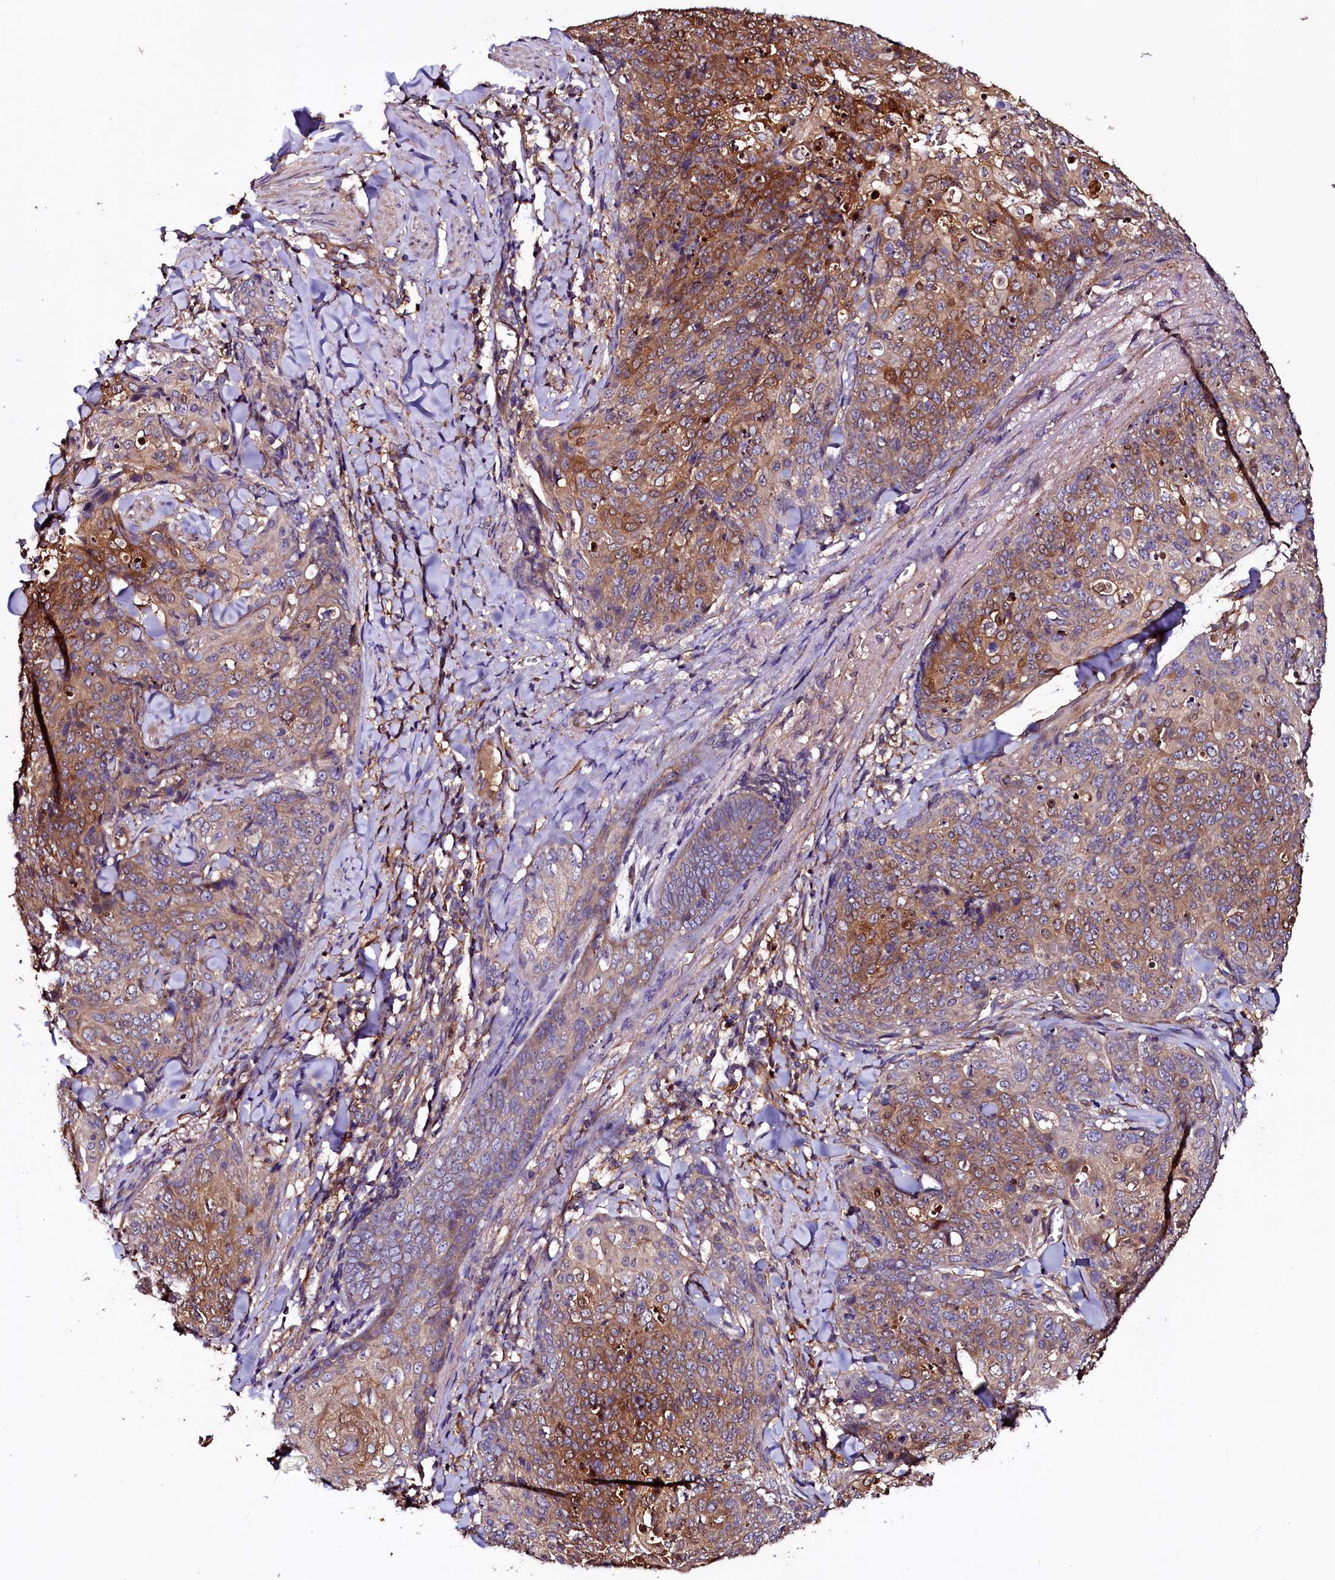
{"staining": {"intensity": "moderate", "quantity": "25%-75%", "location": "cytoplasmic/membranous"}, "tissue": "skin cancer", "cell_type": "Tumor cells", "image_type": "cancer", "snomed": [{"axis": "morphology", "description": "Squamous cell carcinoma, NOS"}, {"axis": "topography", "description": "Skin"}, {"axis": "topography", "description": "Vulva"}], "caption": "Human skin cancer stained with a brown dye exhibits moderate cytoplasmic/membranous positive staining in about 25%-75% of tumor cells.", "gene": "APPL2", "patient": {"sex": "female", "age": 85}}